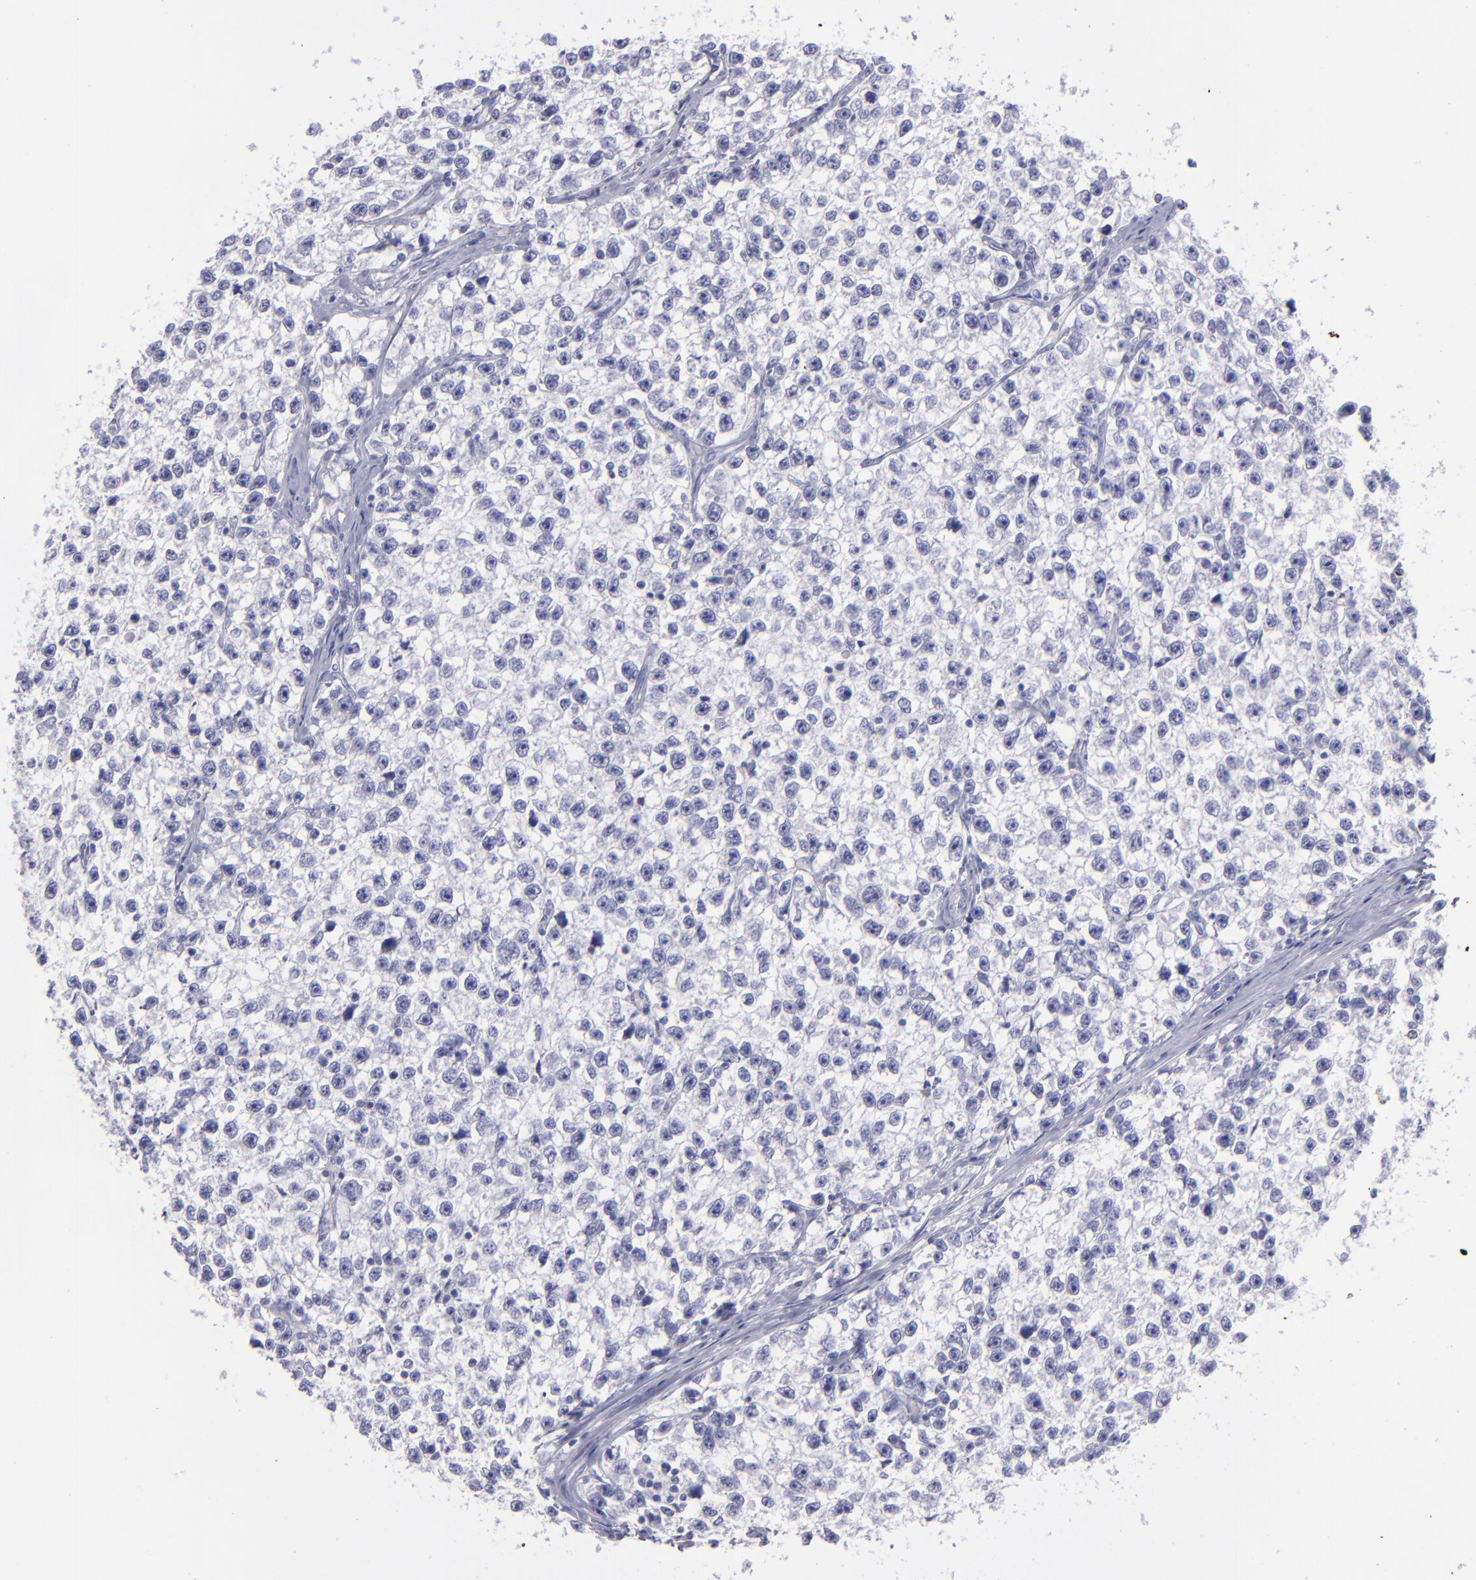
{"staining": {"intensity": "negative", "quantity": "none", "location": "none"}, "tissue": "testis cancer", "cell_type": "Tumor cells", "image_type": "cancer", "snomed": [{"axis": "morphology", "description": "Seminoma, NOS"}, {"axis": "morphology", "description": "Carcinoma, Embryonal, NOS"}, {"axis": "topography", "description": "Testis"}], "caption": "This histopathology image is of testis seminoma stained with IHC to label a protein in brown with the nuclei are counter-stained blue. There is no expression in tumor cells. Nuclei are stained in blue.", "gene": "SNAP25", "patient": {"sex": "male", "age": 30}}